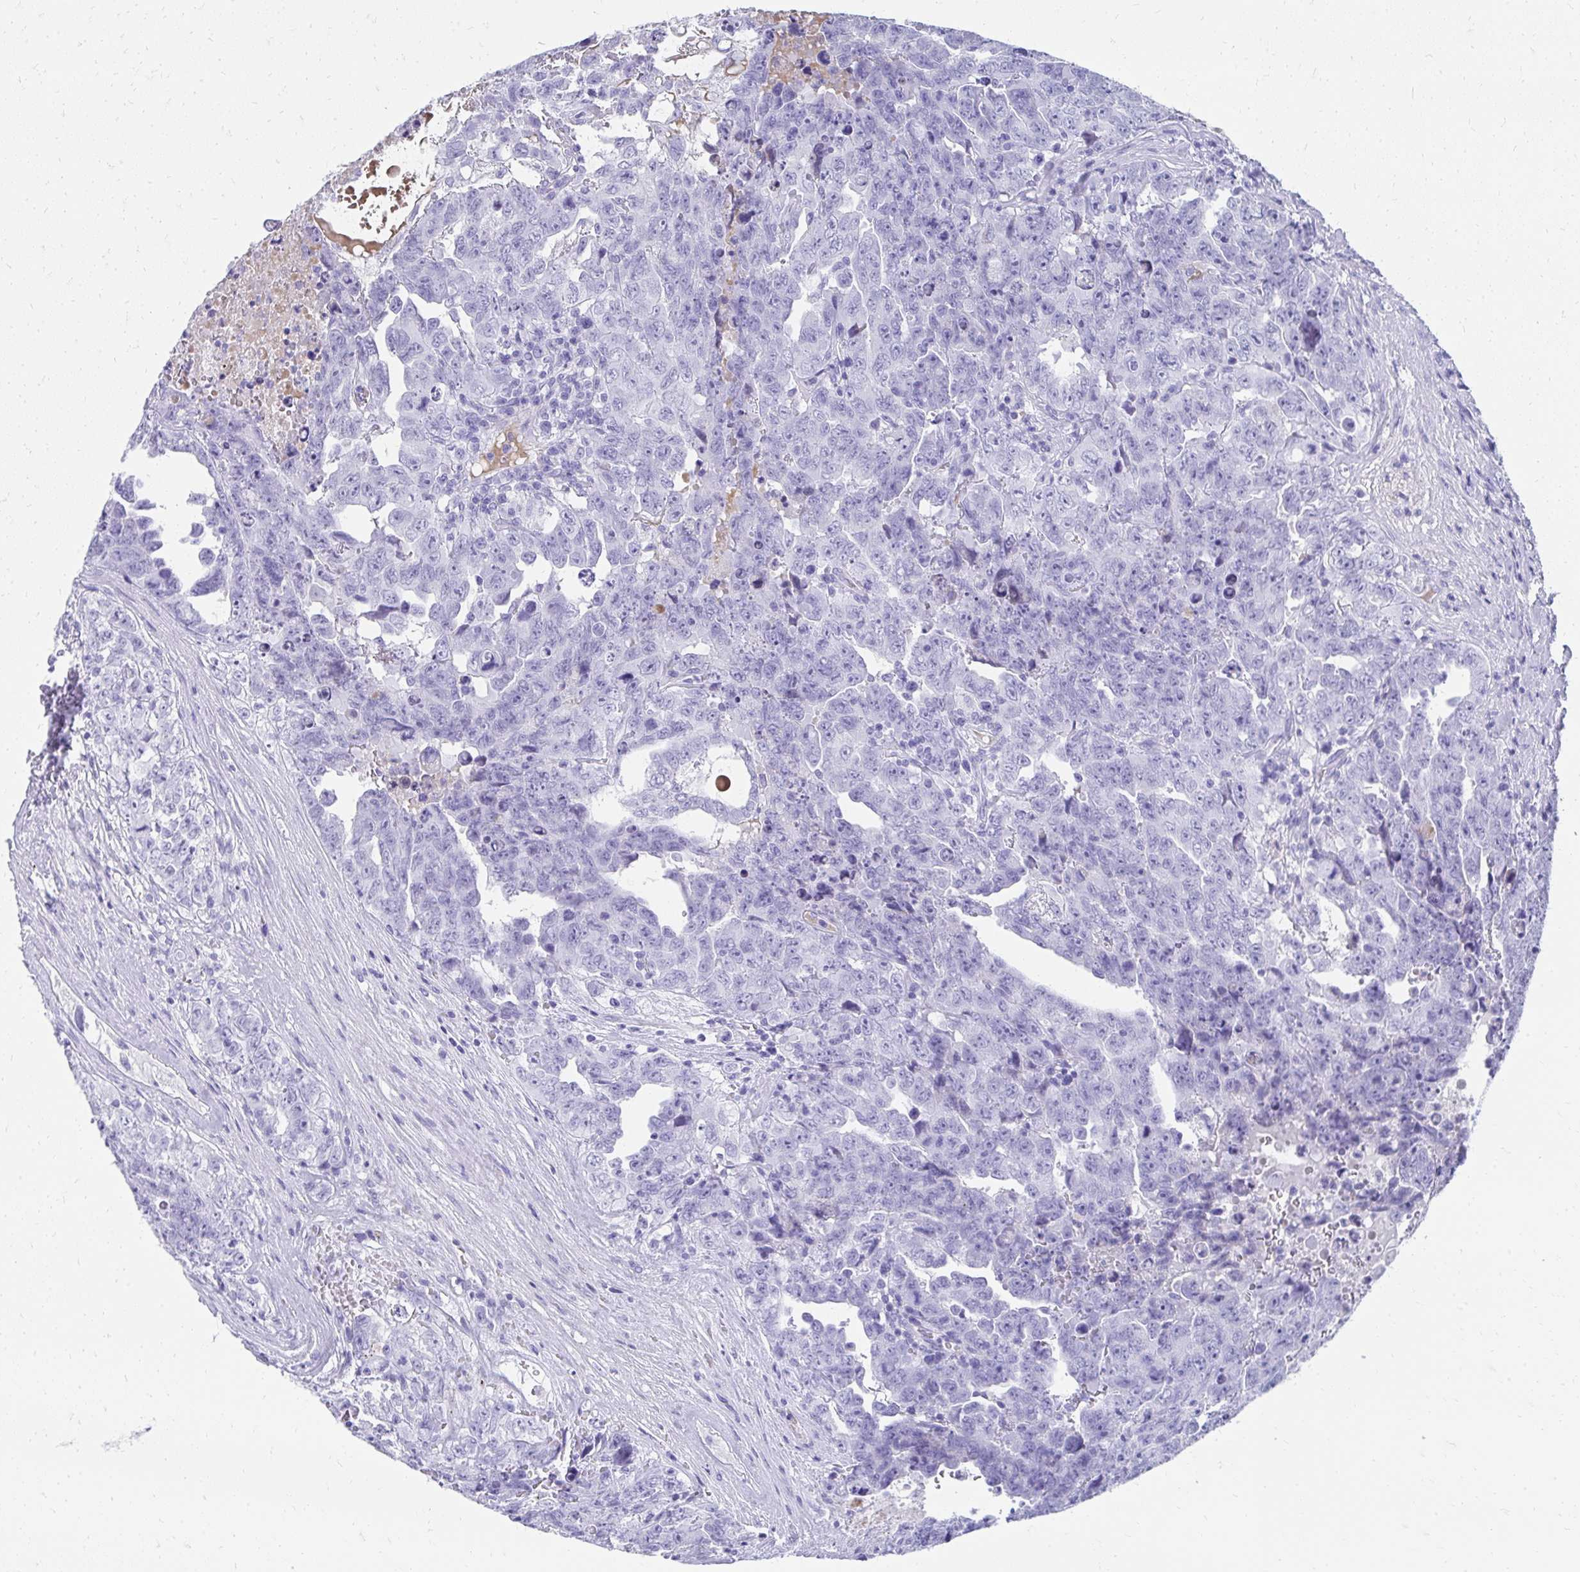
{"staining": {"intensity": "negative", "quantity": "none", "location": "none"}, "tissue": "testis cancer", "cell_type": "Tumor cells", "image_type": "cancer", "snomed": [{"axis": "morphology", "description": "Carcinoma, Embryonal, NOS"}, {"axis": "topography", "description": "Testis"}], "caption": "Immunohistochemistry (IHC) of embryonal carcinoma (testis) exhibits no expression in tumor cells.", "gene": "TNNT1", "patient": {"sex": "male", "age": 24}}